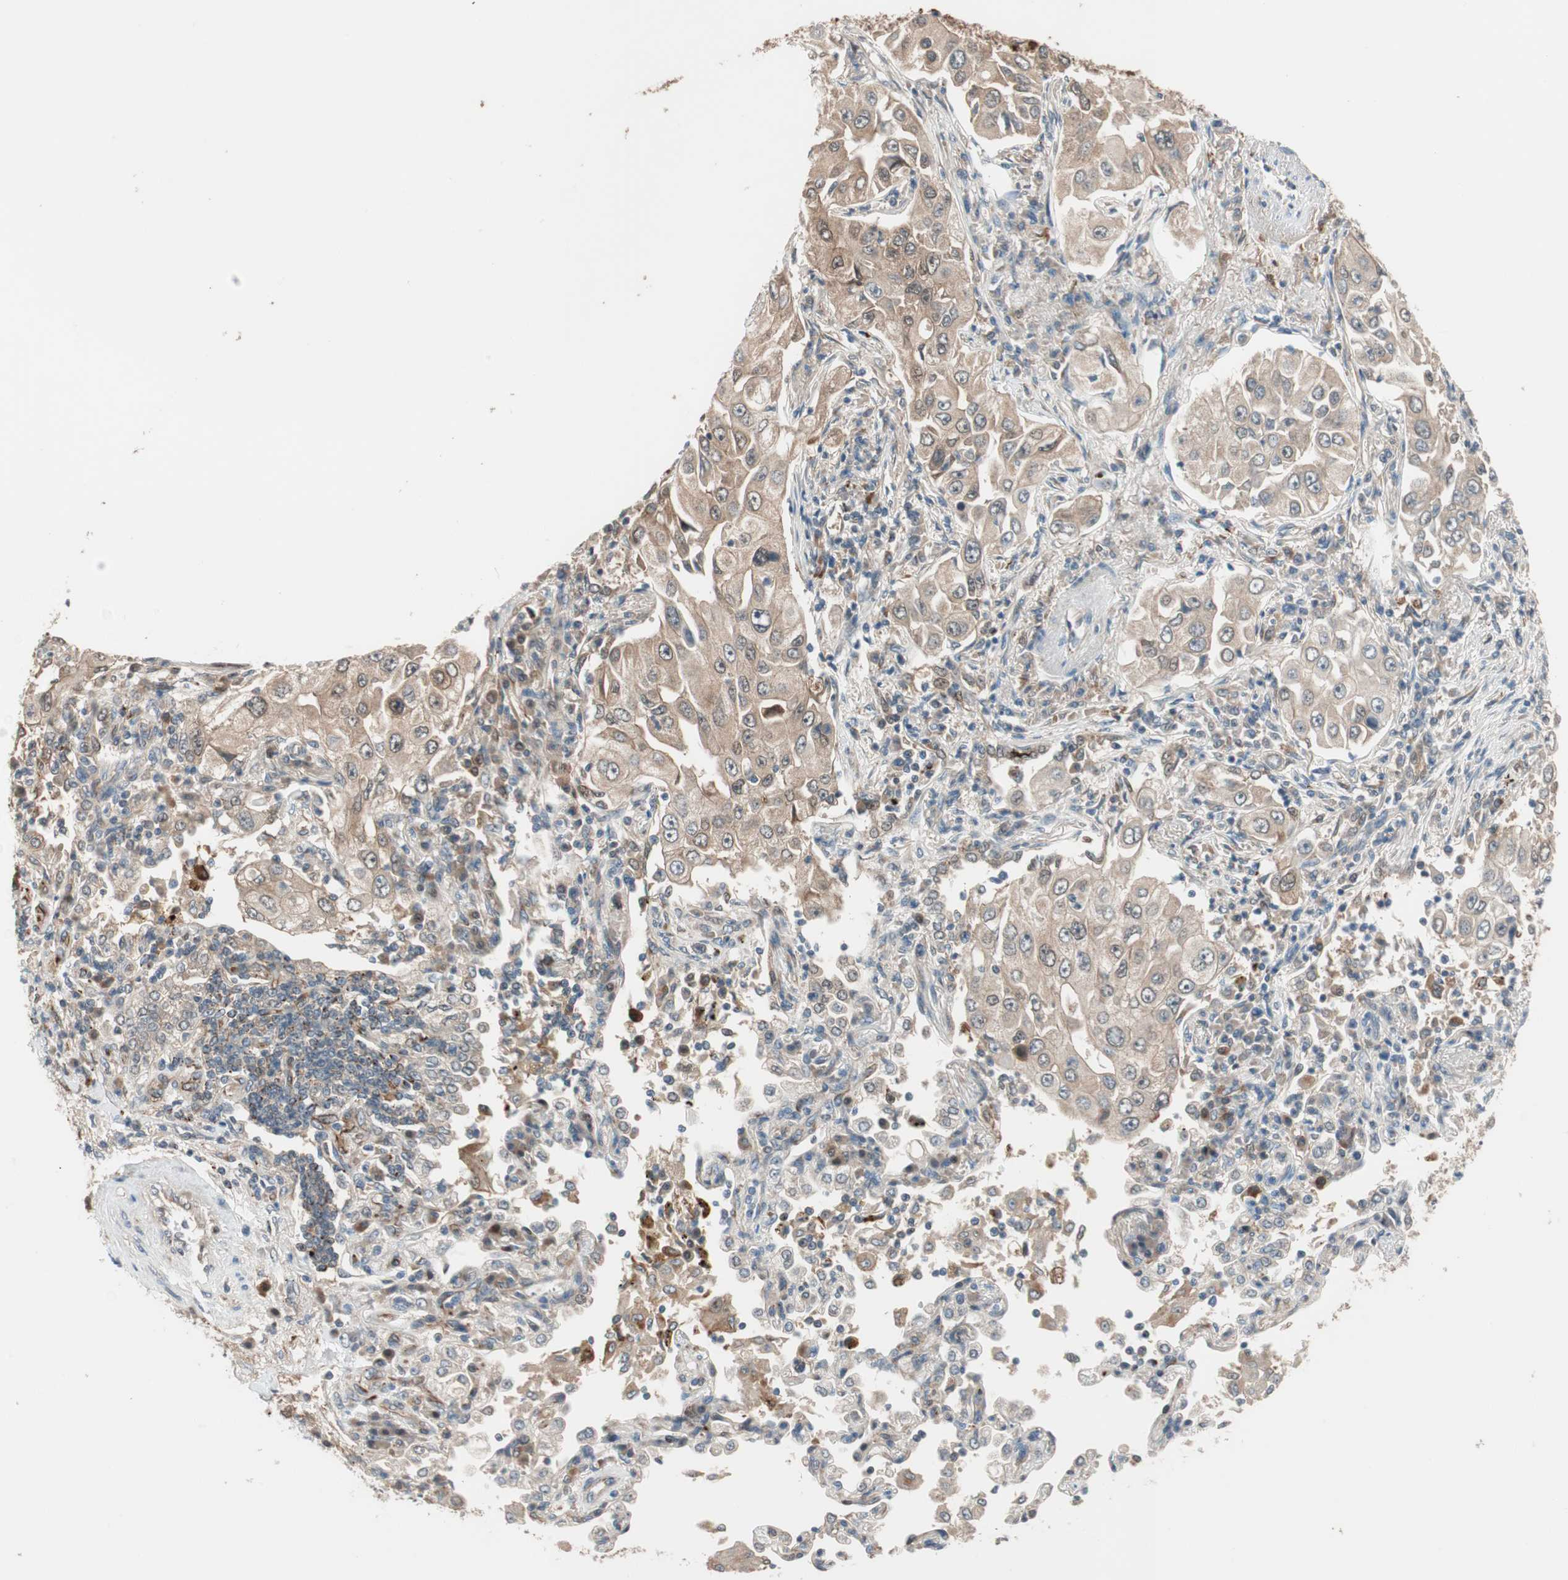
{"staining": {"intensity": "moderate", "quantity": ">75%", "location": "cytoplasmic/membranous"}, "tissue": "lung cancer", "cell_type": "Tumor cells", "image_type": "cancer", "snomed": [{"axis": "morphology", "description": "Adenocarcinoma, NOS"}, {"axis": "topography", "description": "Lung"}], "caption": "The photomicrograph displays a brown stain indicating the presence of a protein in the cytoplasmic/membranous of tumor cells in lung cancer (adenocarcinoma).", "gene": "PIK3R3", "patient": {"sex": "male", "age": 84}}